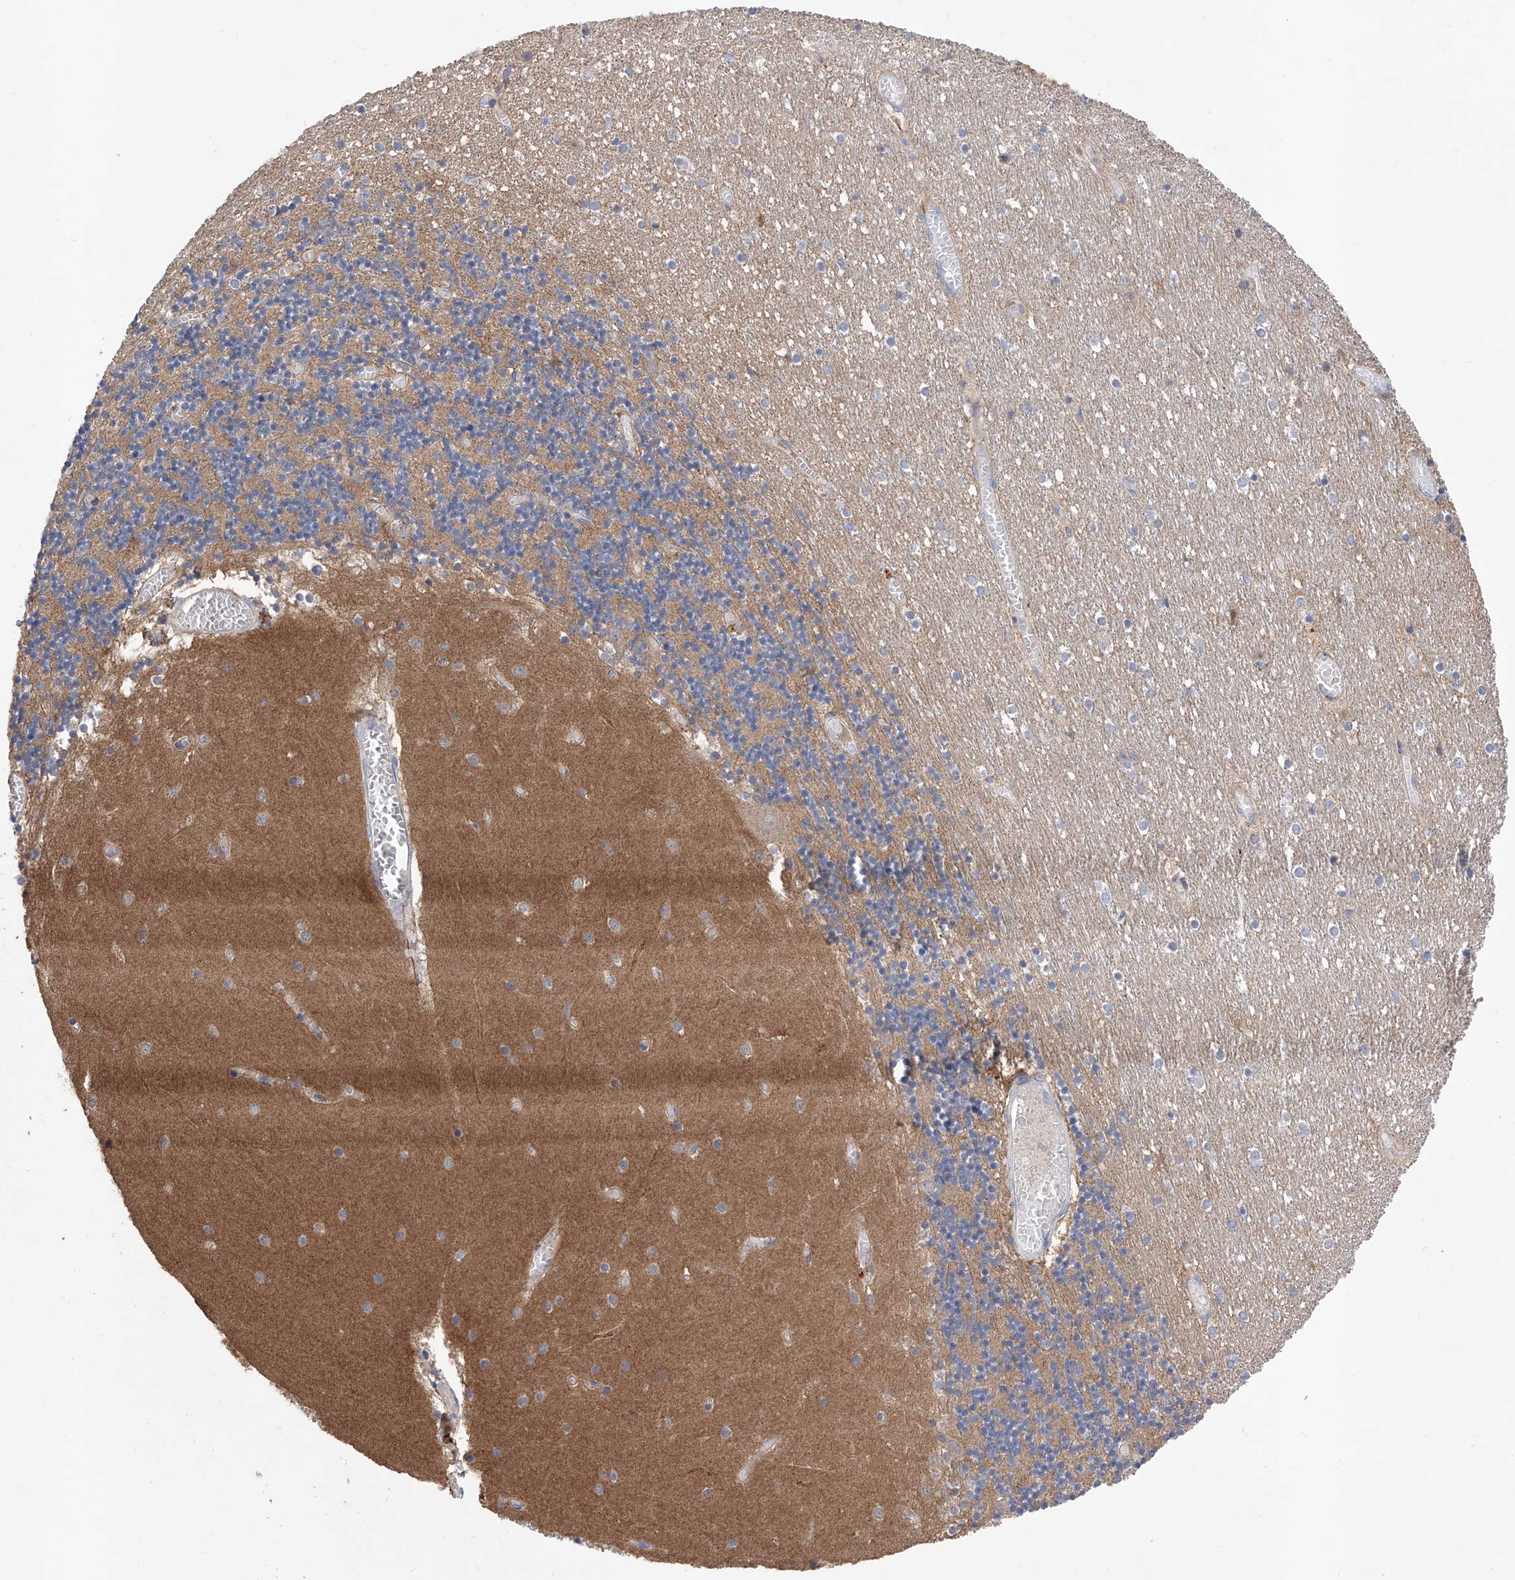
{"staining": {"intensity": "moderate", "quantity": ">75%", "location": "cytoplasmic/membranous"}, "tissue": "cerebellum", "cell_type": "Cells in granular layer", "image_type": "normal", "snomed": [{"axis": "morphology", "description": "Normal tissue, NOS"}, {"axis": "topography", "description": "Cerebellum"}], "caption": "A micrograph of human cerebellum stained for a protein exhibits moderate cytoplasmic/membranous brown staining in cells in granular layer. The staining was performed using DAB (3,3'-diaminobenzidine), with brown indicating positive protein expression. Nuclei are stained blue with hematoxylin.", "gene": "INPP5B", "patient": {"sex": "female", "age": 28}}